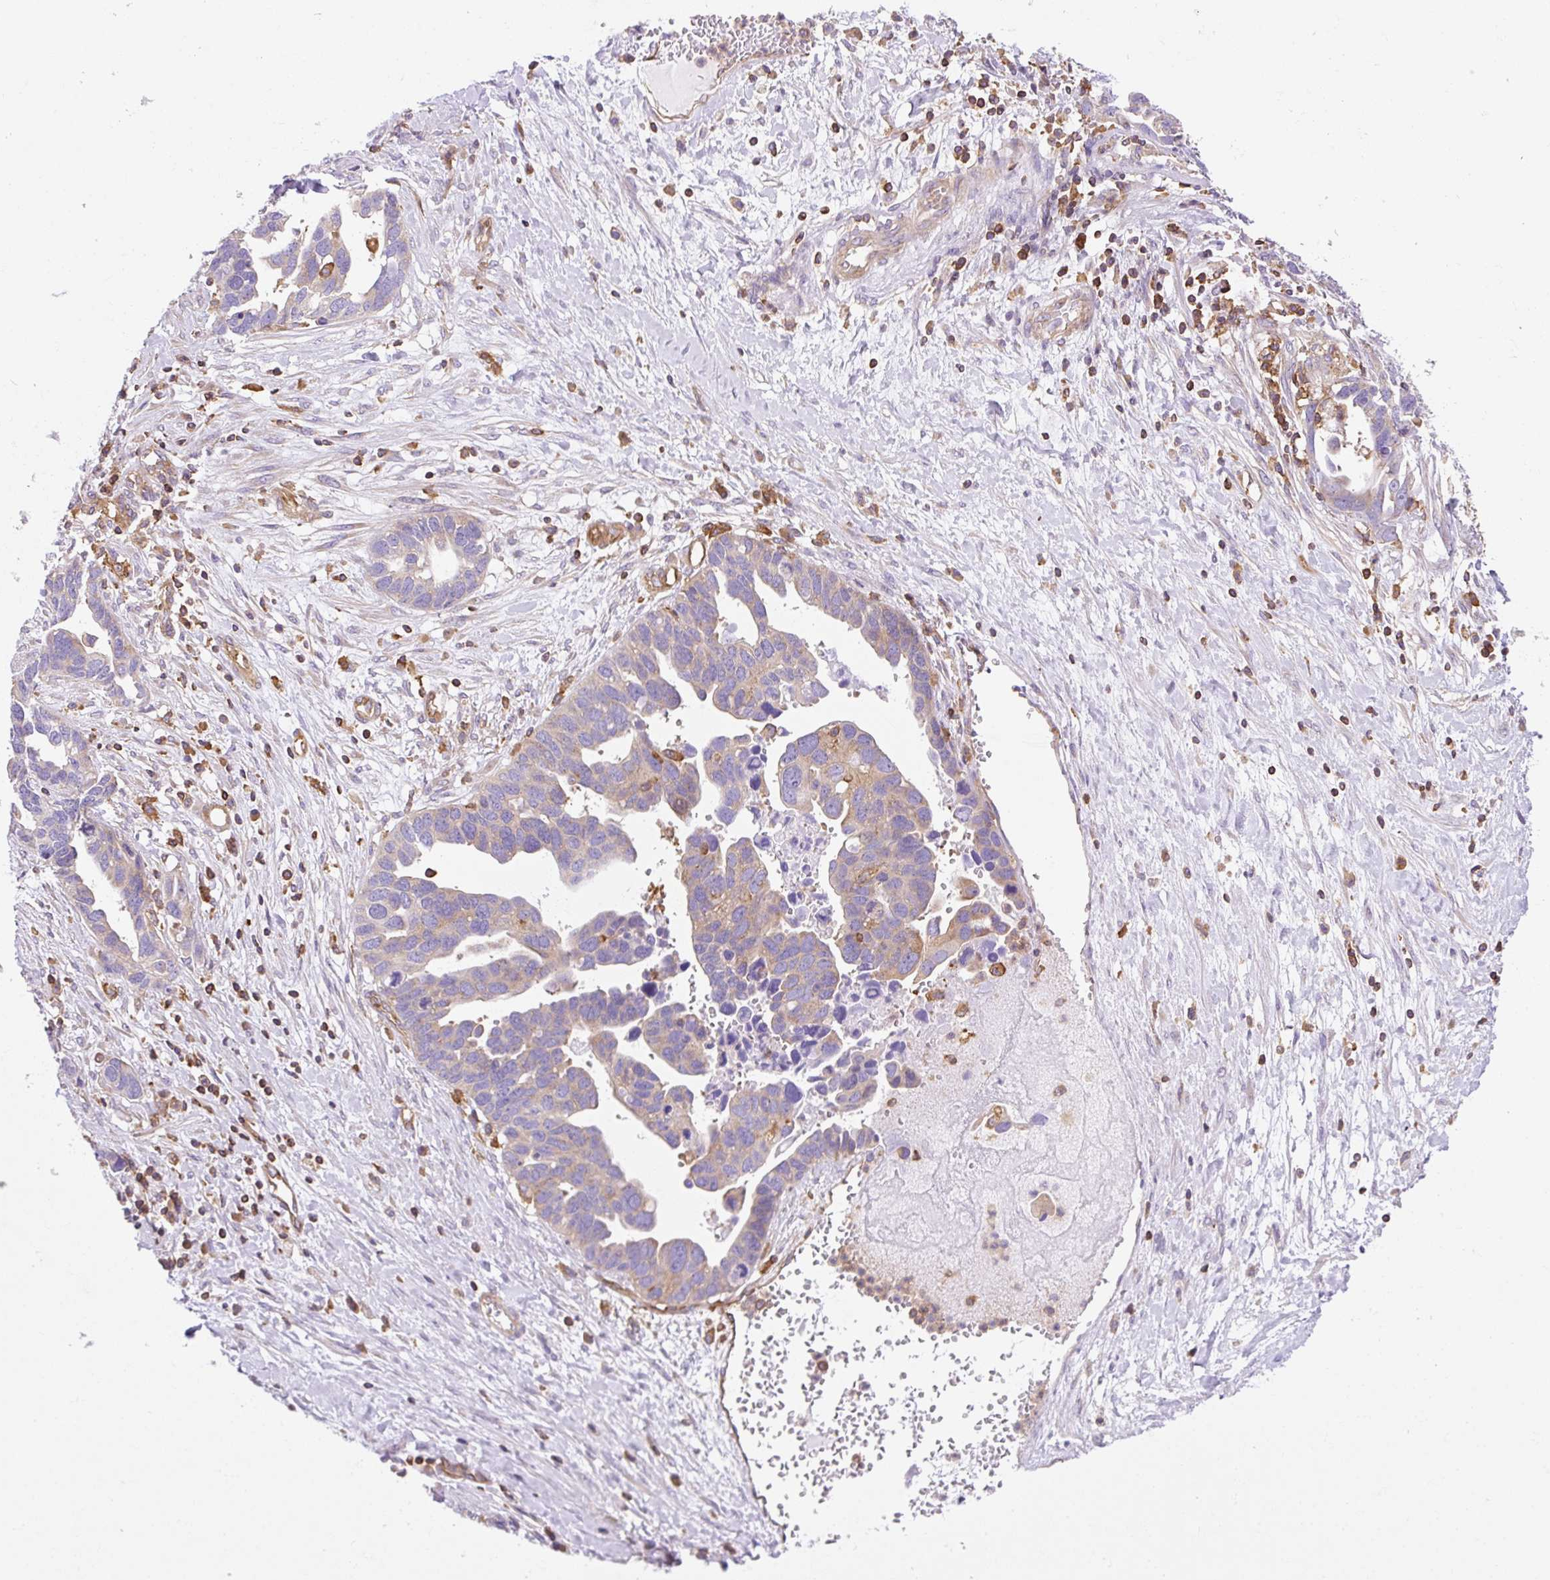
{"staining": {"intensity": "weak", "quantity": "<25%", "location": "cytoplasmic/membranous"}, "tissue": "ovarian cancer", "cell_type": "Tumor cells", "image_type": "cancer", "snomed": [{"axis": "morphology", "description": "Cystadenocarcinoma, serous, NOS"}, {"axis": "topography", "description": "Ovary"}], "caption": "Image shows no significant protein positivity in tumor cells of ovarian serous cystadenocarcinoma.", "gene": "DNM2", "patient": {"sex": "female", "age": 54}}